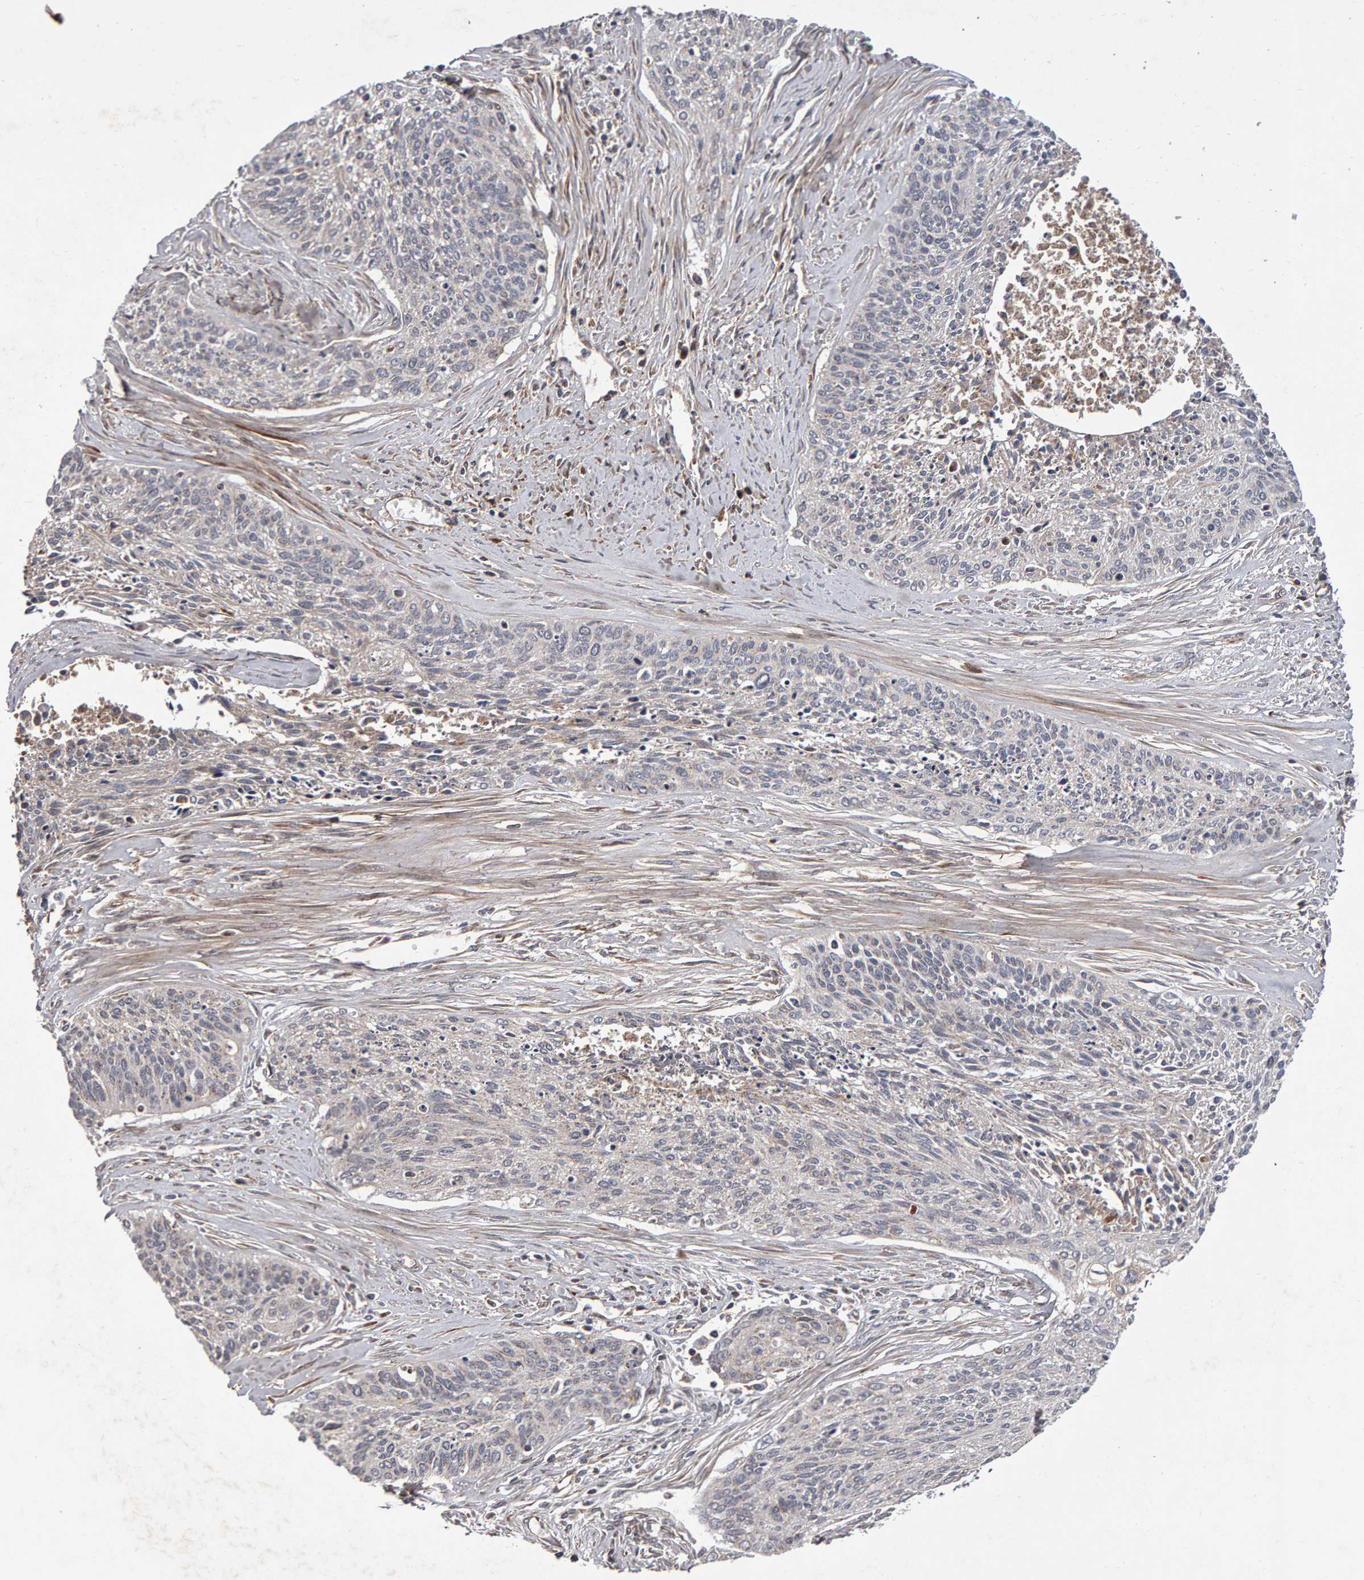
{"staining": {"intensity": "negative", "quantity": "none", "location": "none"}, "tissue": "cervical cancer", "cell_type": "Tumor cells", "image_type": "cancer", "snomed": [{"axis": "morphology", "description": "Squamous cell carcinoma, NOS"}, {"axis": "topography", "description": "Cervix"}], "caption": "A micrograph of squamous cell carcinoma (cervical) stained for a protein displays no brown staining in tumor cells.", "gene": "CANT1", "patient": {"sex": "female", "age": 55}}